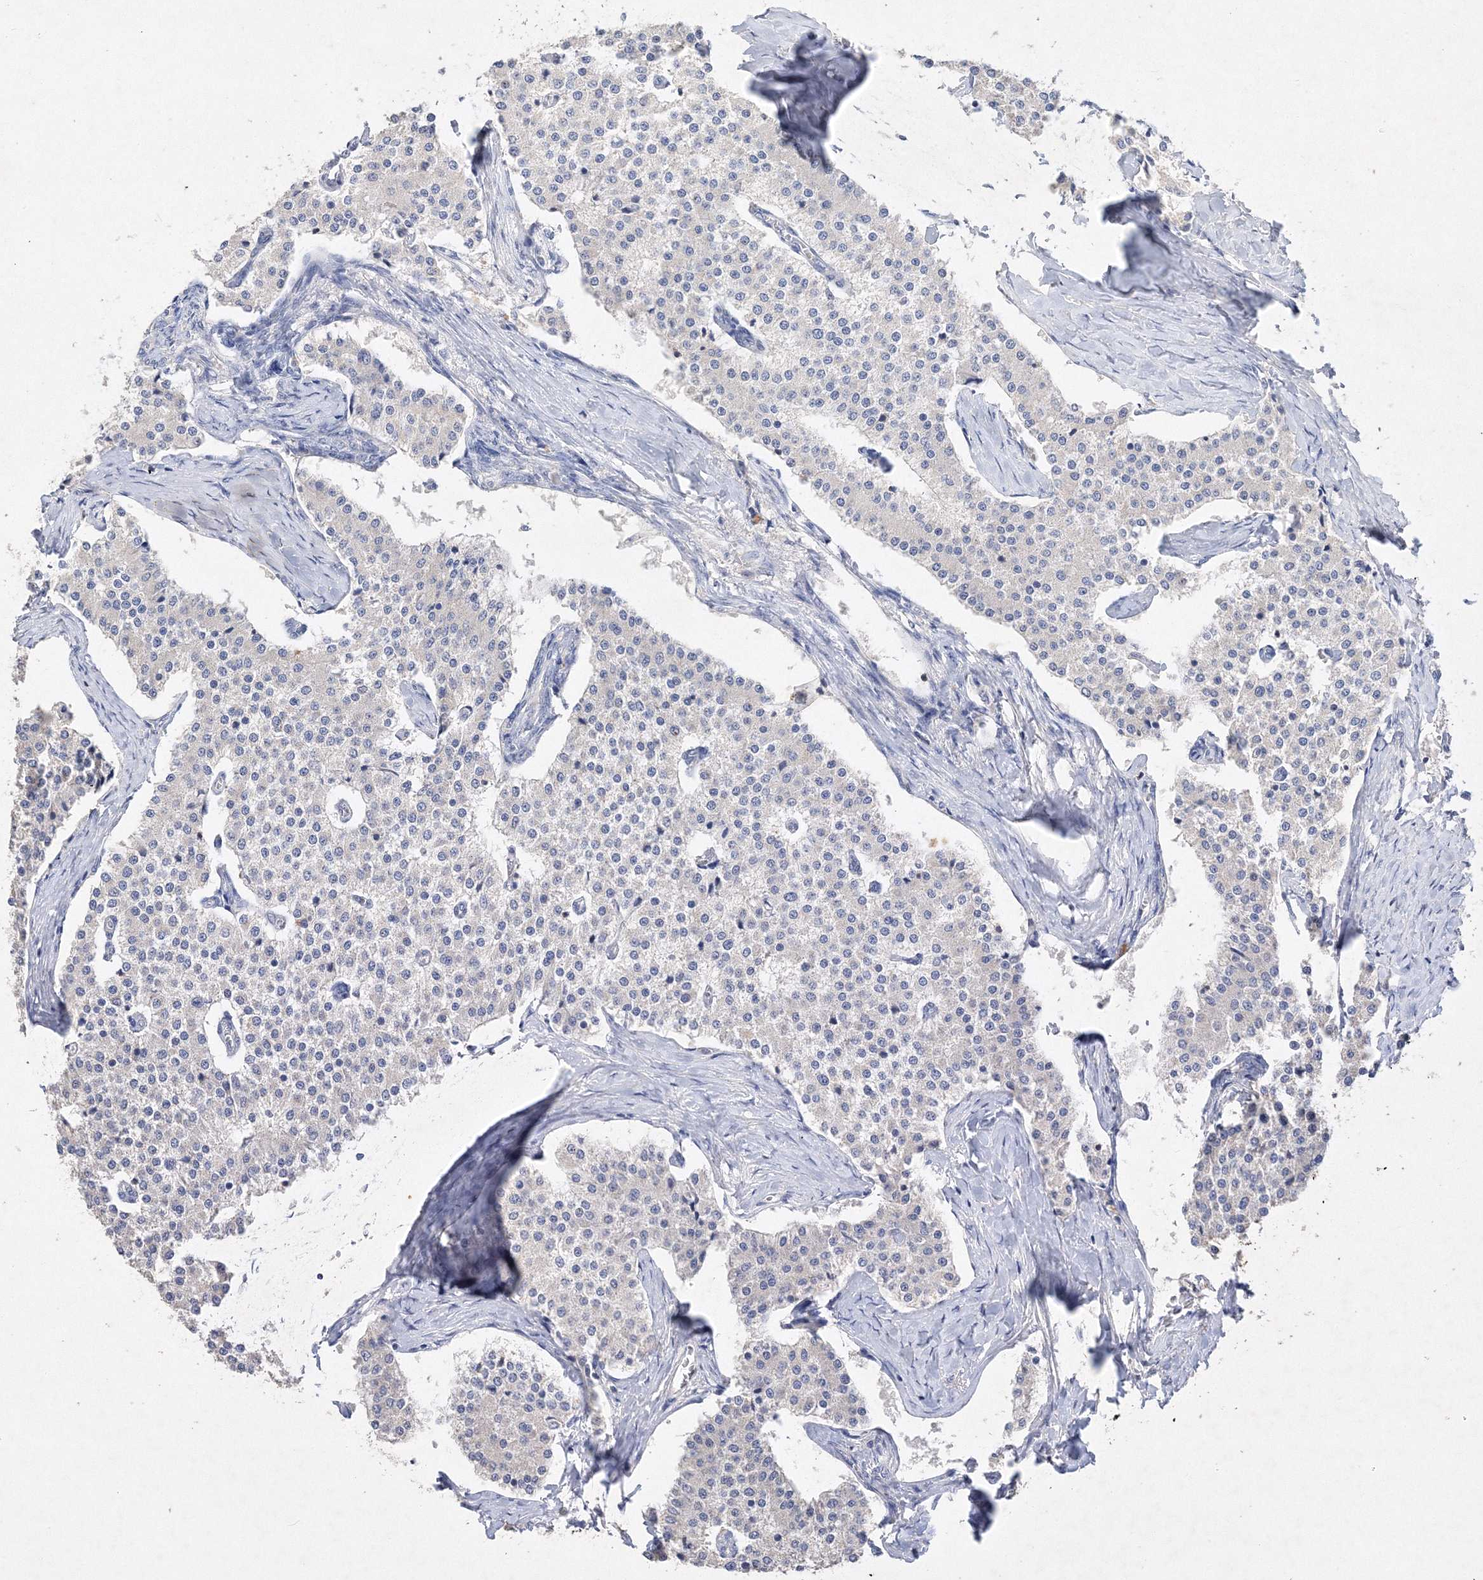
{"staining": {"intensity": "negative", "quantity": "none", "location": "none"}, "tissue": "carcinoid", "cell_type": "Tumor cells", "image_type": "cancer", "snomed": [{"axis": "morphology", "description": "Carcinoid, malignant, NOS"}, {"axis": "topography", "description": "Colon"}], "caption": "DAB immunohistochemical staining of human carcinoid exhibits no significant expression in tumor cells. The staining is performed using DAB brown chromogen with nuclei counter-stained in using hematoxylin.", "gene": "GLS", "patient": {"sex": "female", "age": 52}}